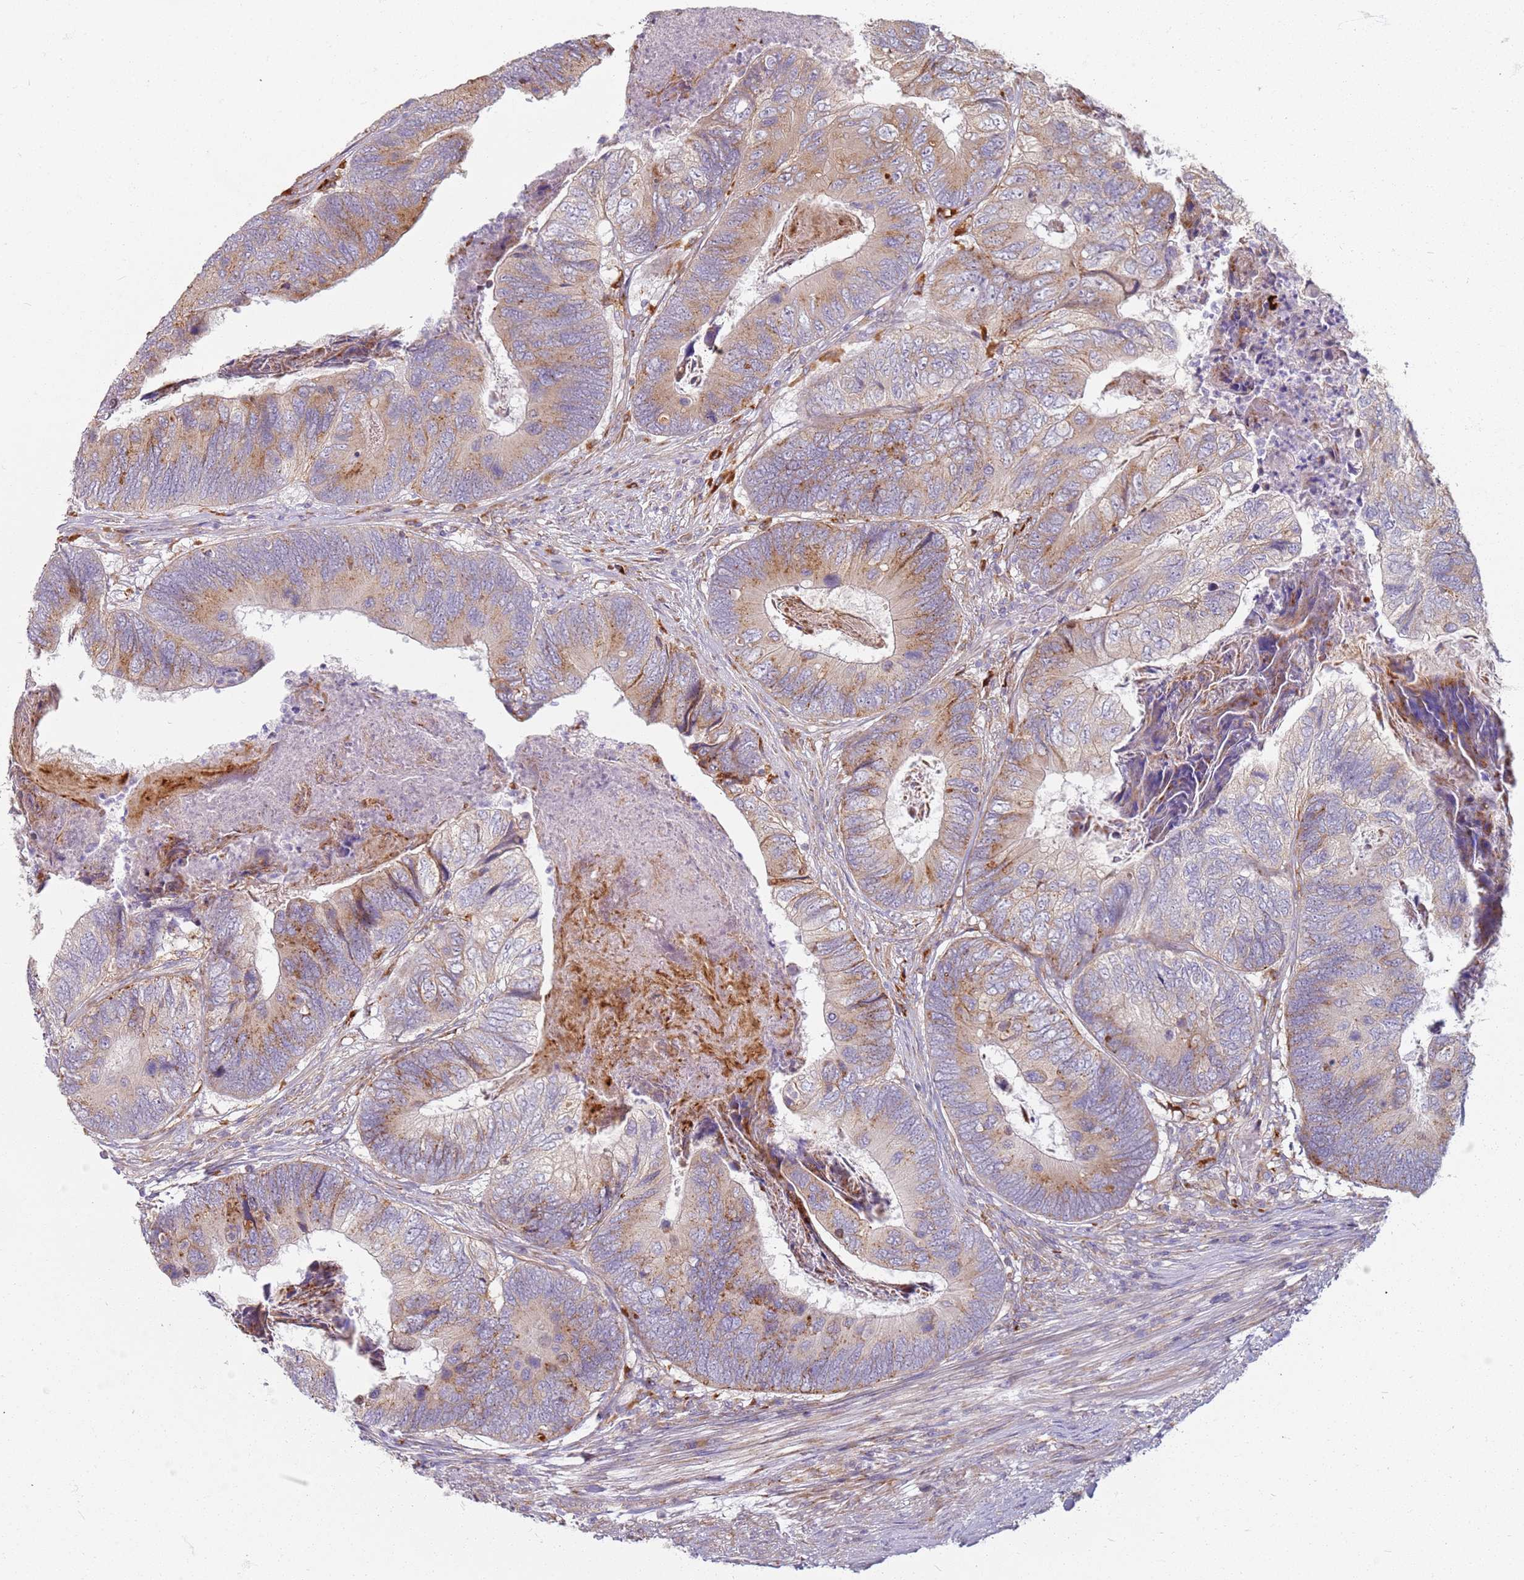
{"staining": {"intensity": "moderate", "quantity": "25%-75%", "location": "cytoplasmic/membranous"}, "tissue": "colorectal cancer", "cell_type": "Tumor cells", "image_type": "cancer", "snomed": [{"axis": "morphology", "description": "Adenocarcinoma, NOS"}, {"axis": "topography", "description": "Colon"}], "caption": "DAB (3,3'-diaminobenzidine) immunohistochemical staining of human colorectal cancer reveals moderate cytoplasmic/membranous protein staining in approximately 25%-75% of tumor cells. (Stains: DAB in brown, nuclei in blue, Microscopy: brightfield microscopy at high magnification).", "gene": "PROKR2", "patient": {"sex": "female", "age": 67}}